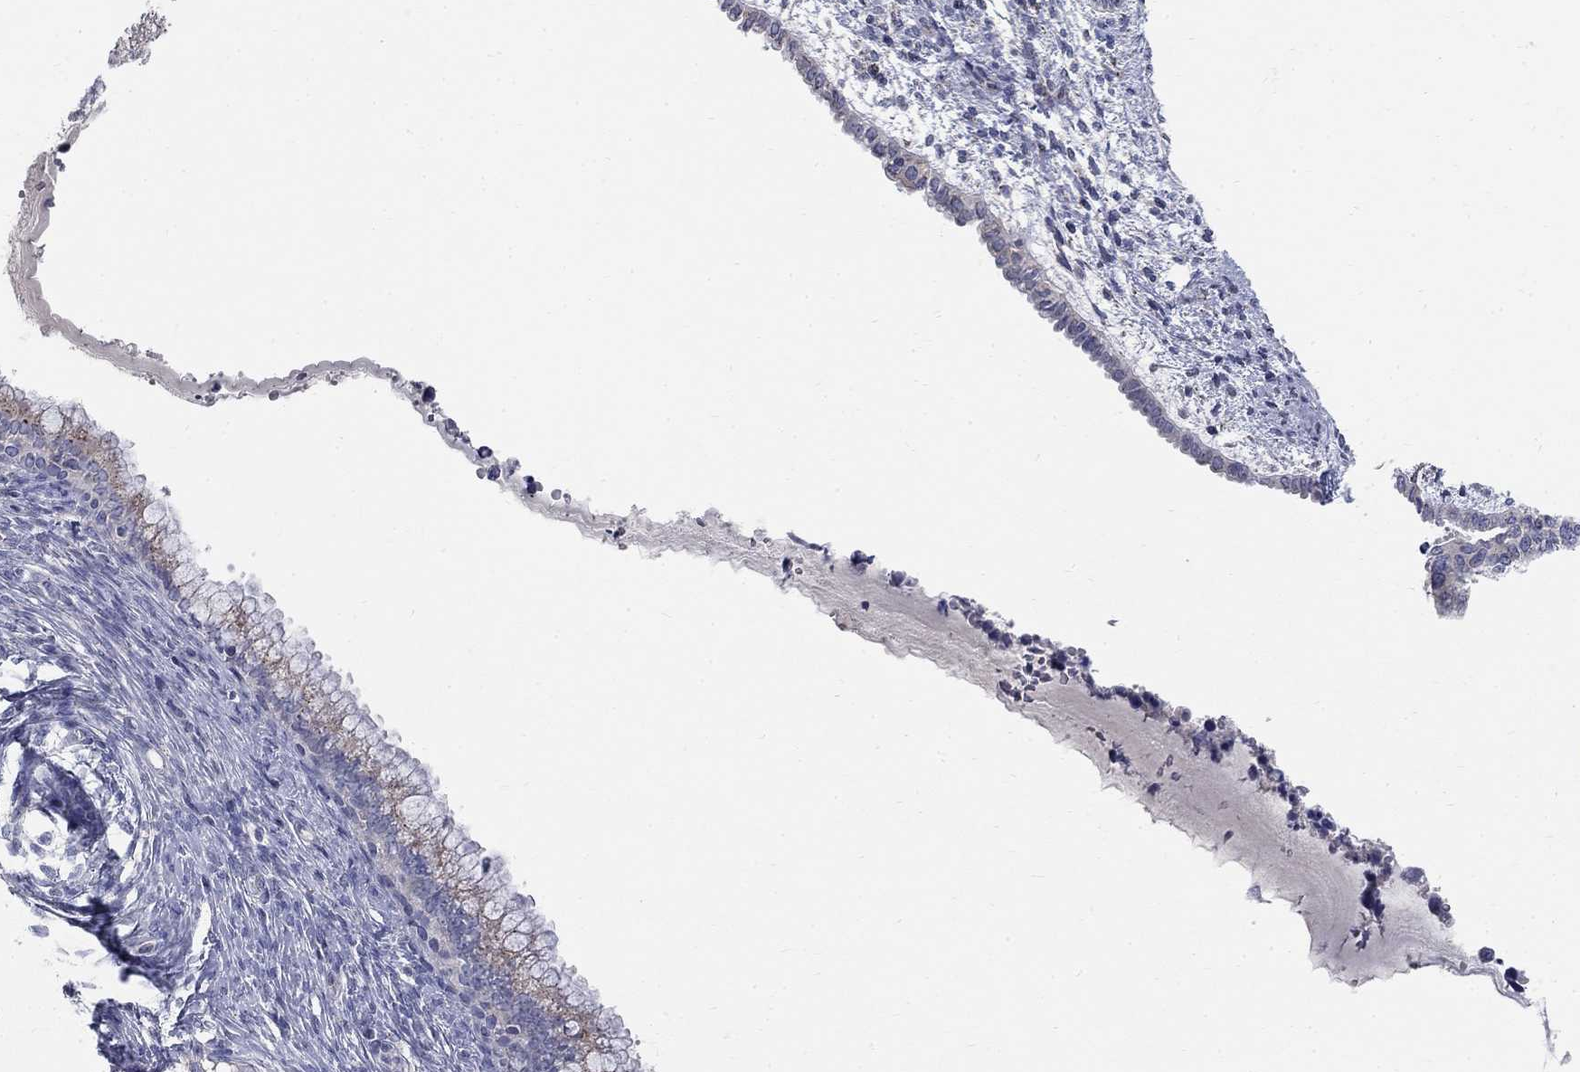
{"staining": {"intensity": "negative", "quantity": "none", "location": "none"}, "tissue": "cervical cancer", "cell_type": "Tumor cells", "image_type": "cancer", "snomed": [{"axis": "morphology", "description": "Squamous cell carcinoma, NOS"}, {"axis": "topography", "description": "Cervix"}], "caption": "Micrograph shows no protein positivity in tumor cells of squamous cell carcinoma (cervical) tissue.", "gene": "PANK3", "patient": {"sex": "female", "age": 63}}